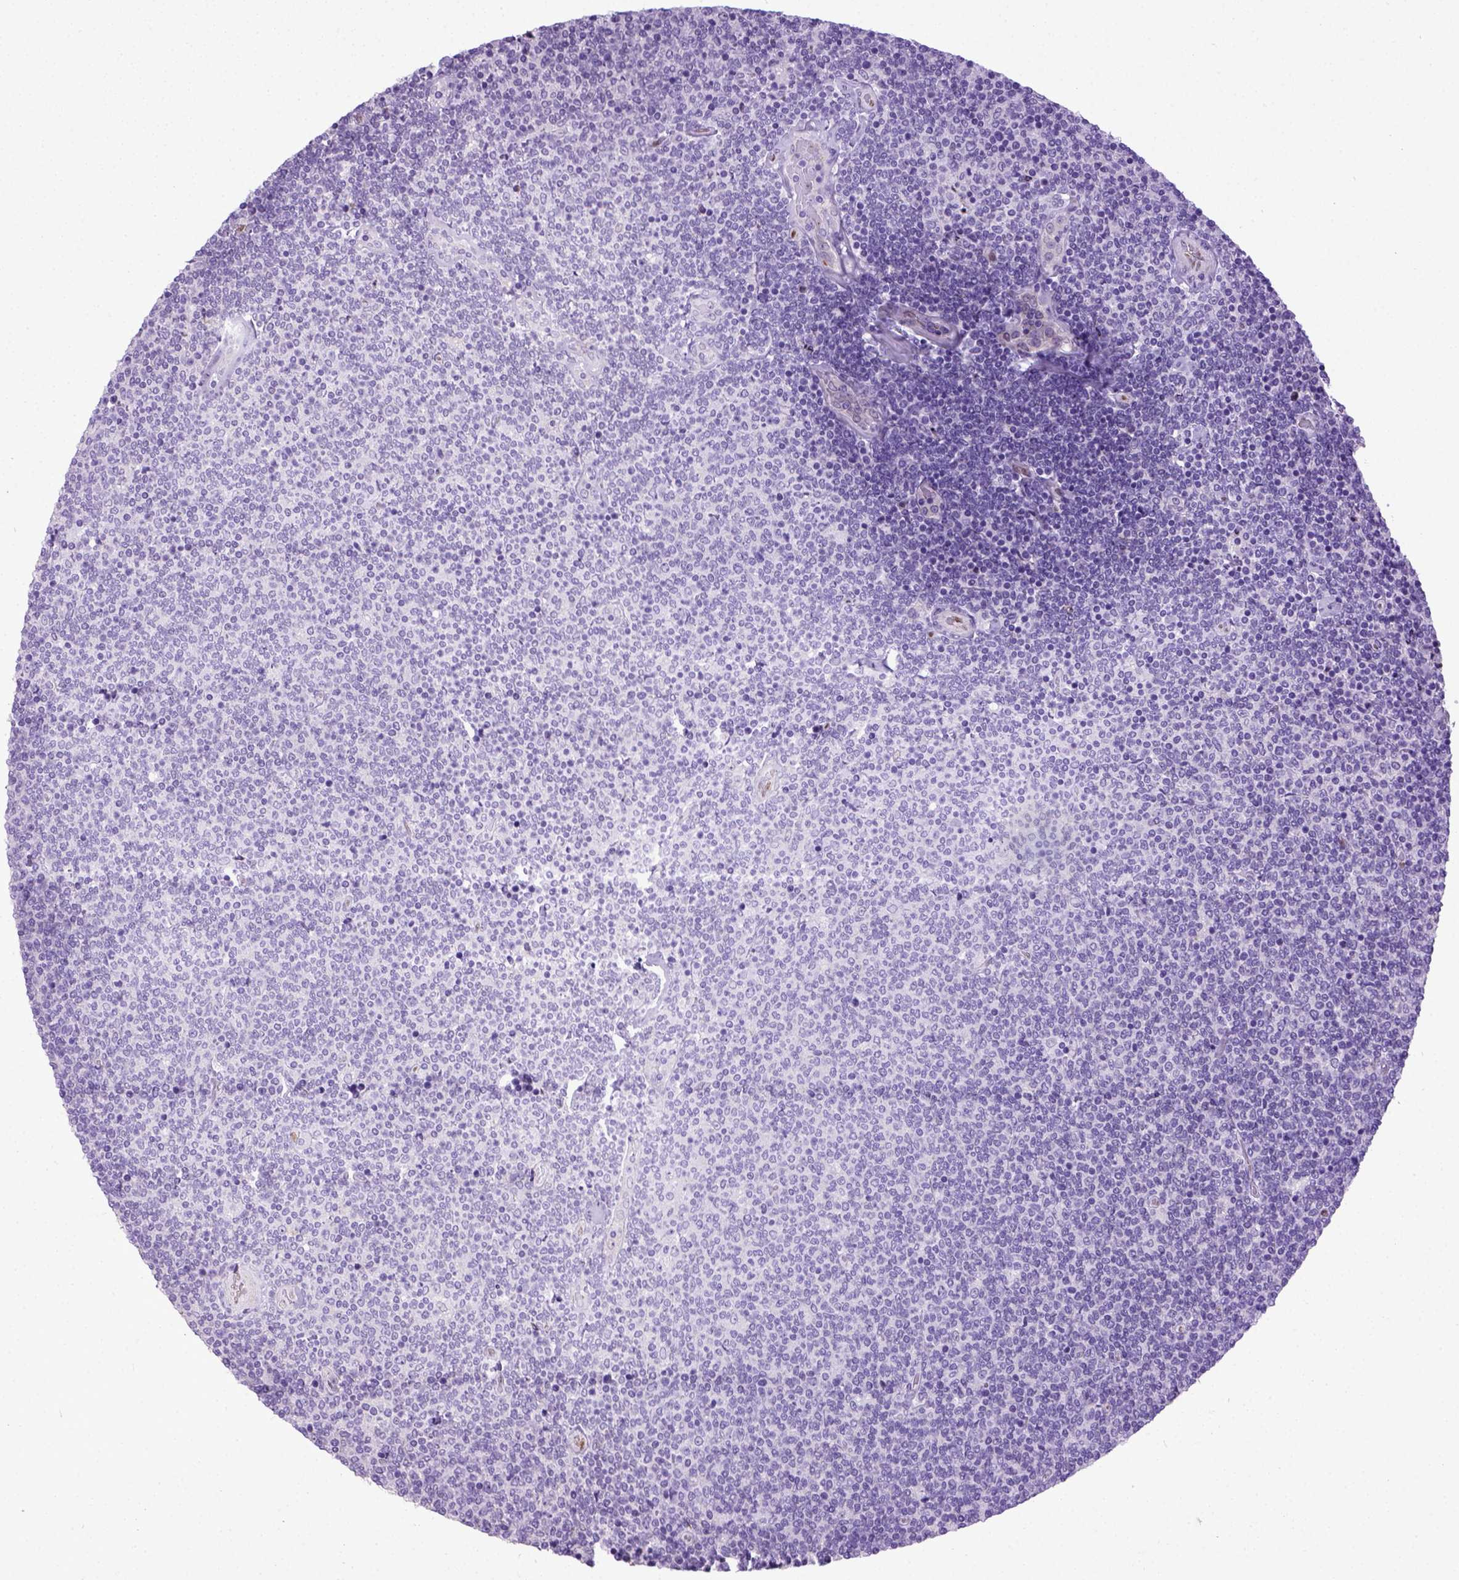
{"staining": {"intensity": "negative", "quantity": "none", "location": "none"}, "tissue": "lymphoma", "cell_type": "Tumor cells", "image_type": "cancer", "snomed": [{"axis": "morphology", "description": "Malignant lymphoma, non-Hodgkin's type, Low grade"}, {"axis": "topography", "description": "Lymph node"}], "caption": "The micrograph demonstrates no staining of tumor cells in malignant lymphoma, non-Hodgkin's type (low-grade).", "gene": "ADAMTS8", "patient": {"sex": "male", "age": 52}}